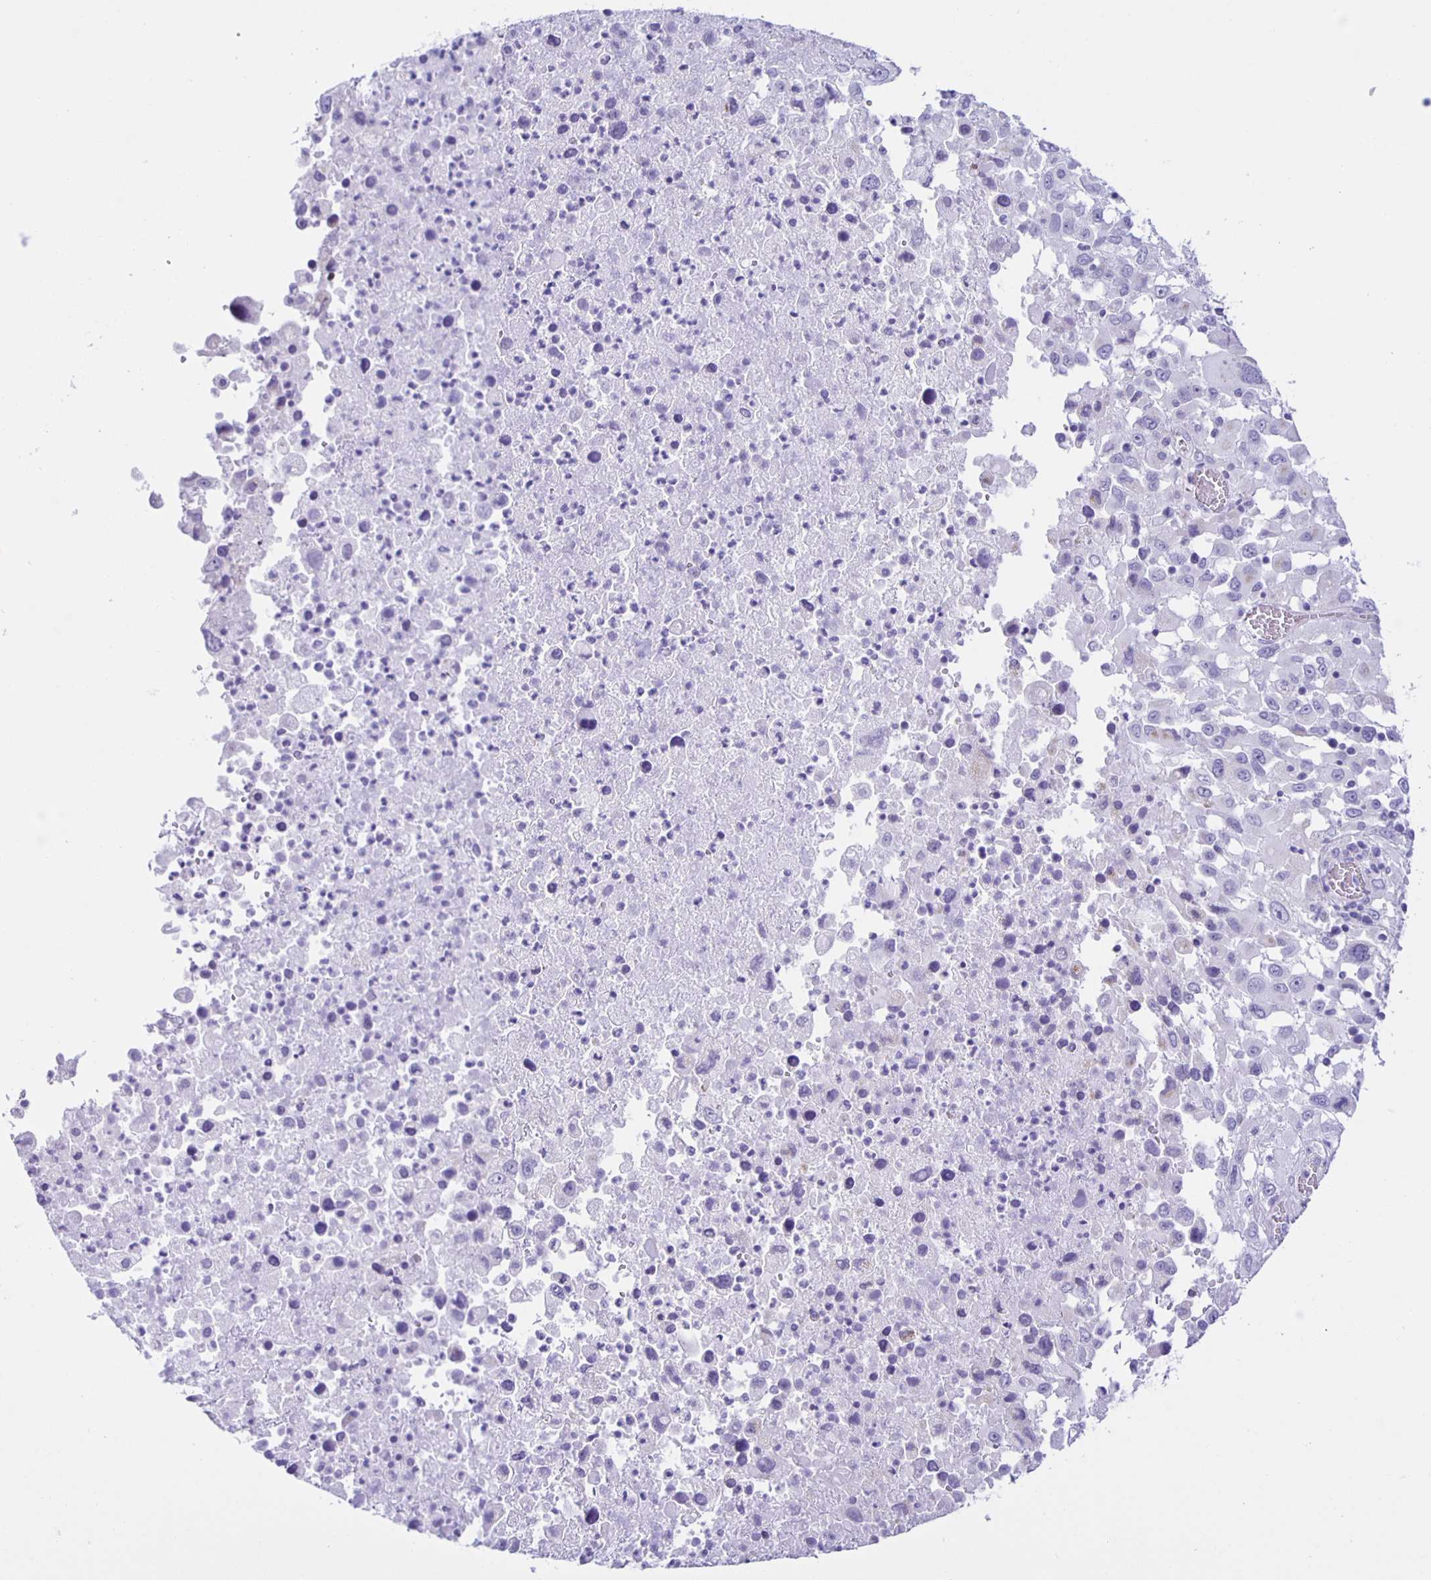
{"staining": {"intensity": "negative", "quantity": "none", "location": "none"}, "tissue": "melanoma", "cell_type": "Tumor cells", "image_type": "cancer", "snomed": [{"axis": "morphology", "description": "Malignant melanoma, Metastatic site"}, {"axis": "topography", "description": "Soft tissue"}], "caption": "High power microscopy photomicrograph of an immunohistochemistry (IHC) image of melanoma, revealing no significant expression in tumor cells.", "gene": "AQP6", "patient": {"sex": "male", "age": 50}}